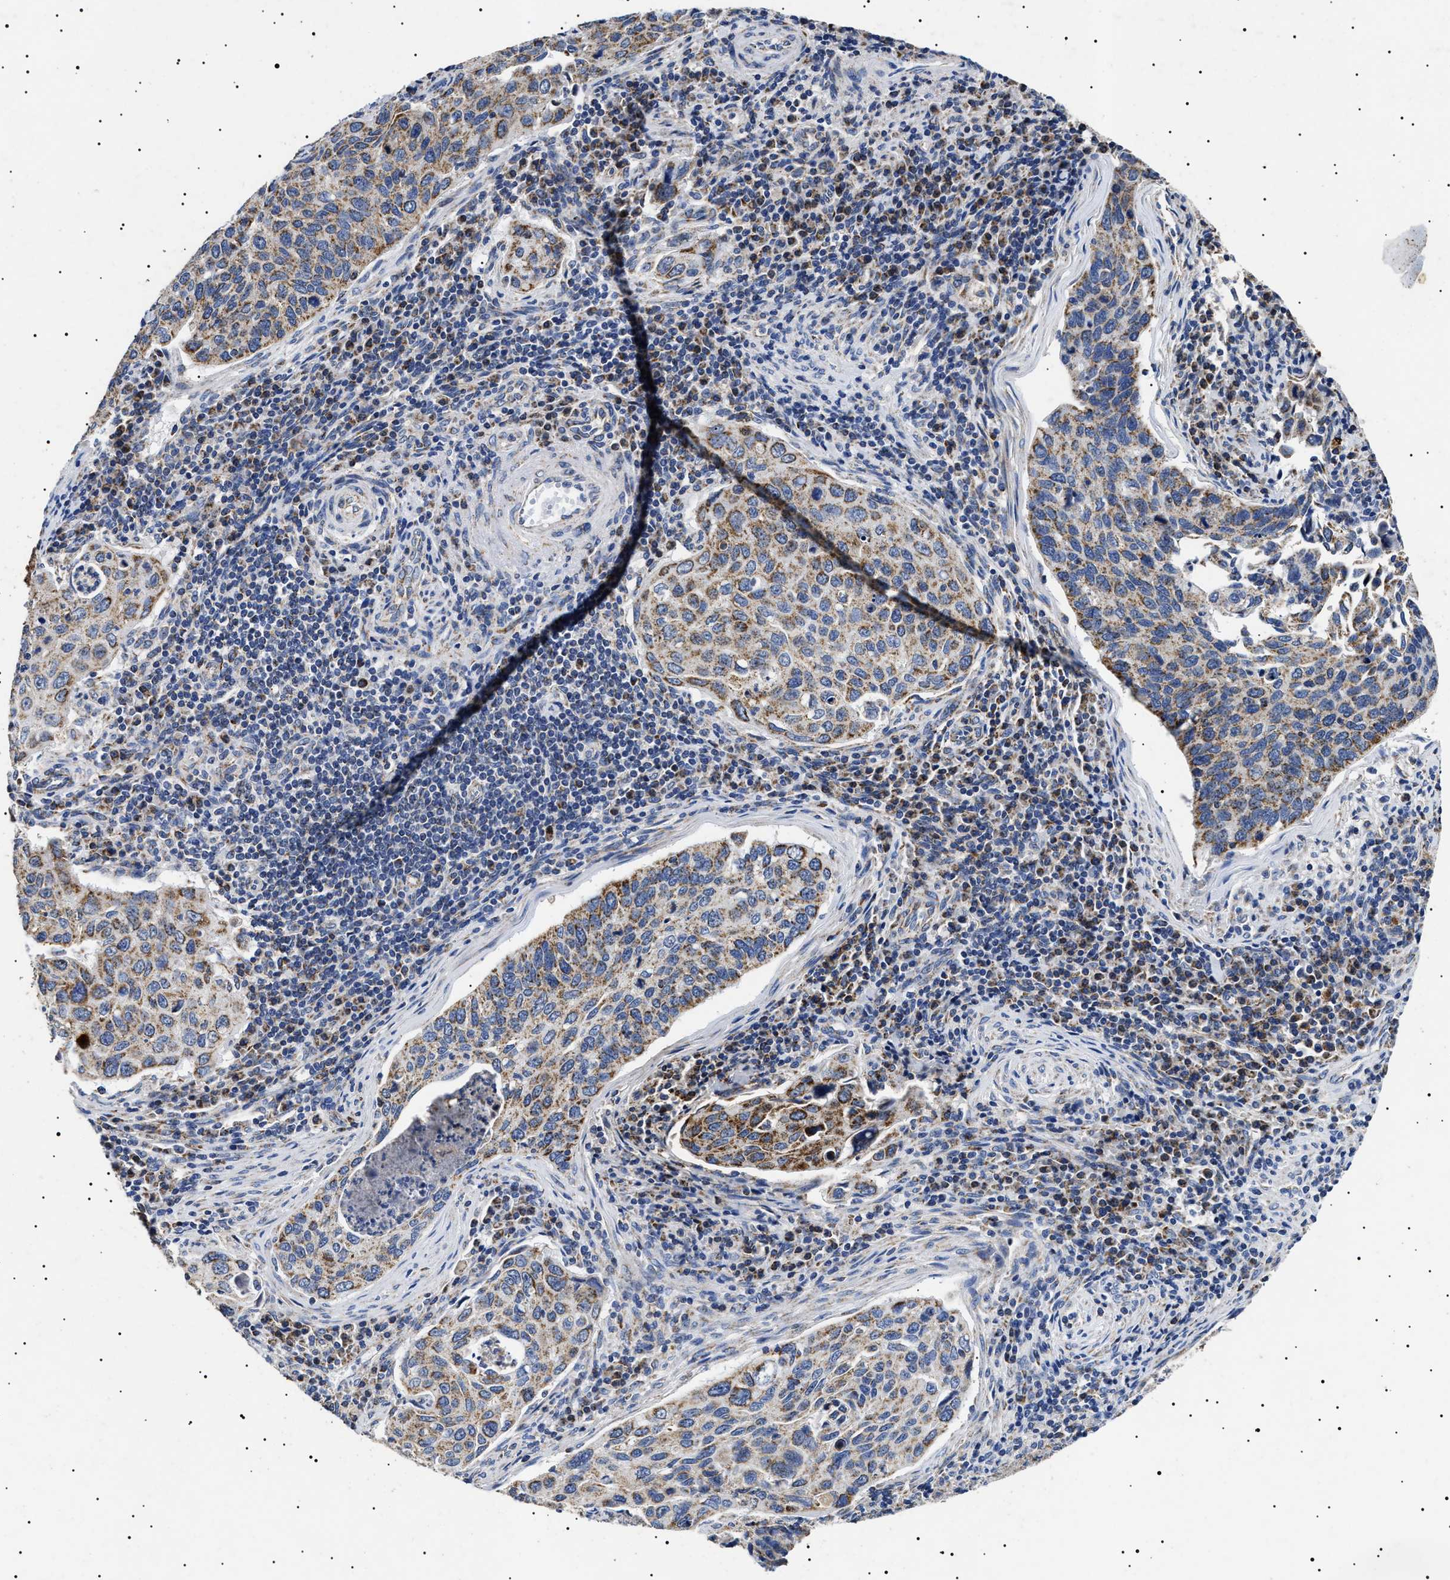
{"staining": {"intensity": "moderate", "quantity": ">75%", "location": "cytoplasmic/membranous"}, "tissue": "cervical cancer", "cell_type": "Tumor cells", "image_type": "cancer", "snomed": [{"axis": "morphology", "description": "Squamous cell carcinoma, NOS"}, {"axis": "topography", "description": "Cervix"}], "caption": "Moderate cytoplasmic/membranous staining for a protein is present in approximately >75% of tumor cells of squamous cell carcinoma (cervical) using IHC.", "gene": "CHRDL2", "patient": {"sex": "female", "age": 53}}